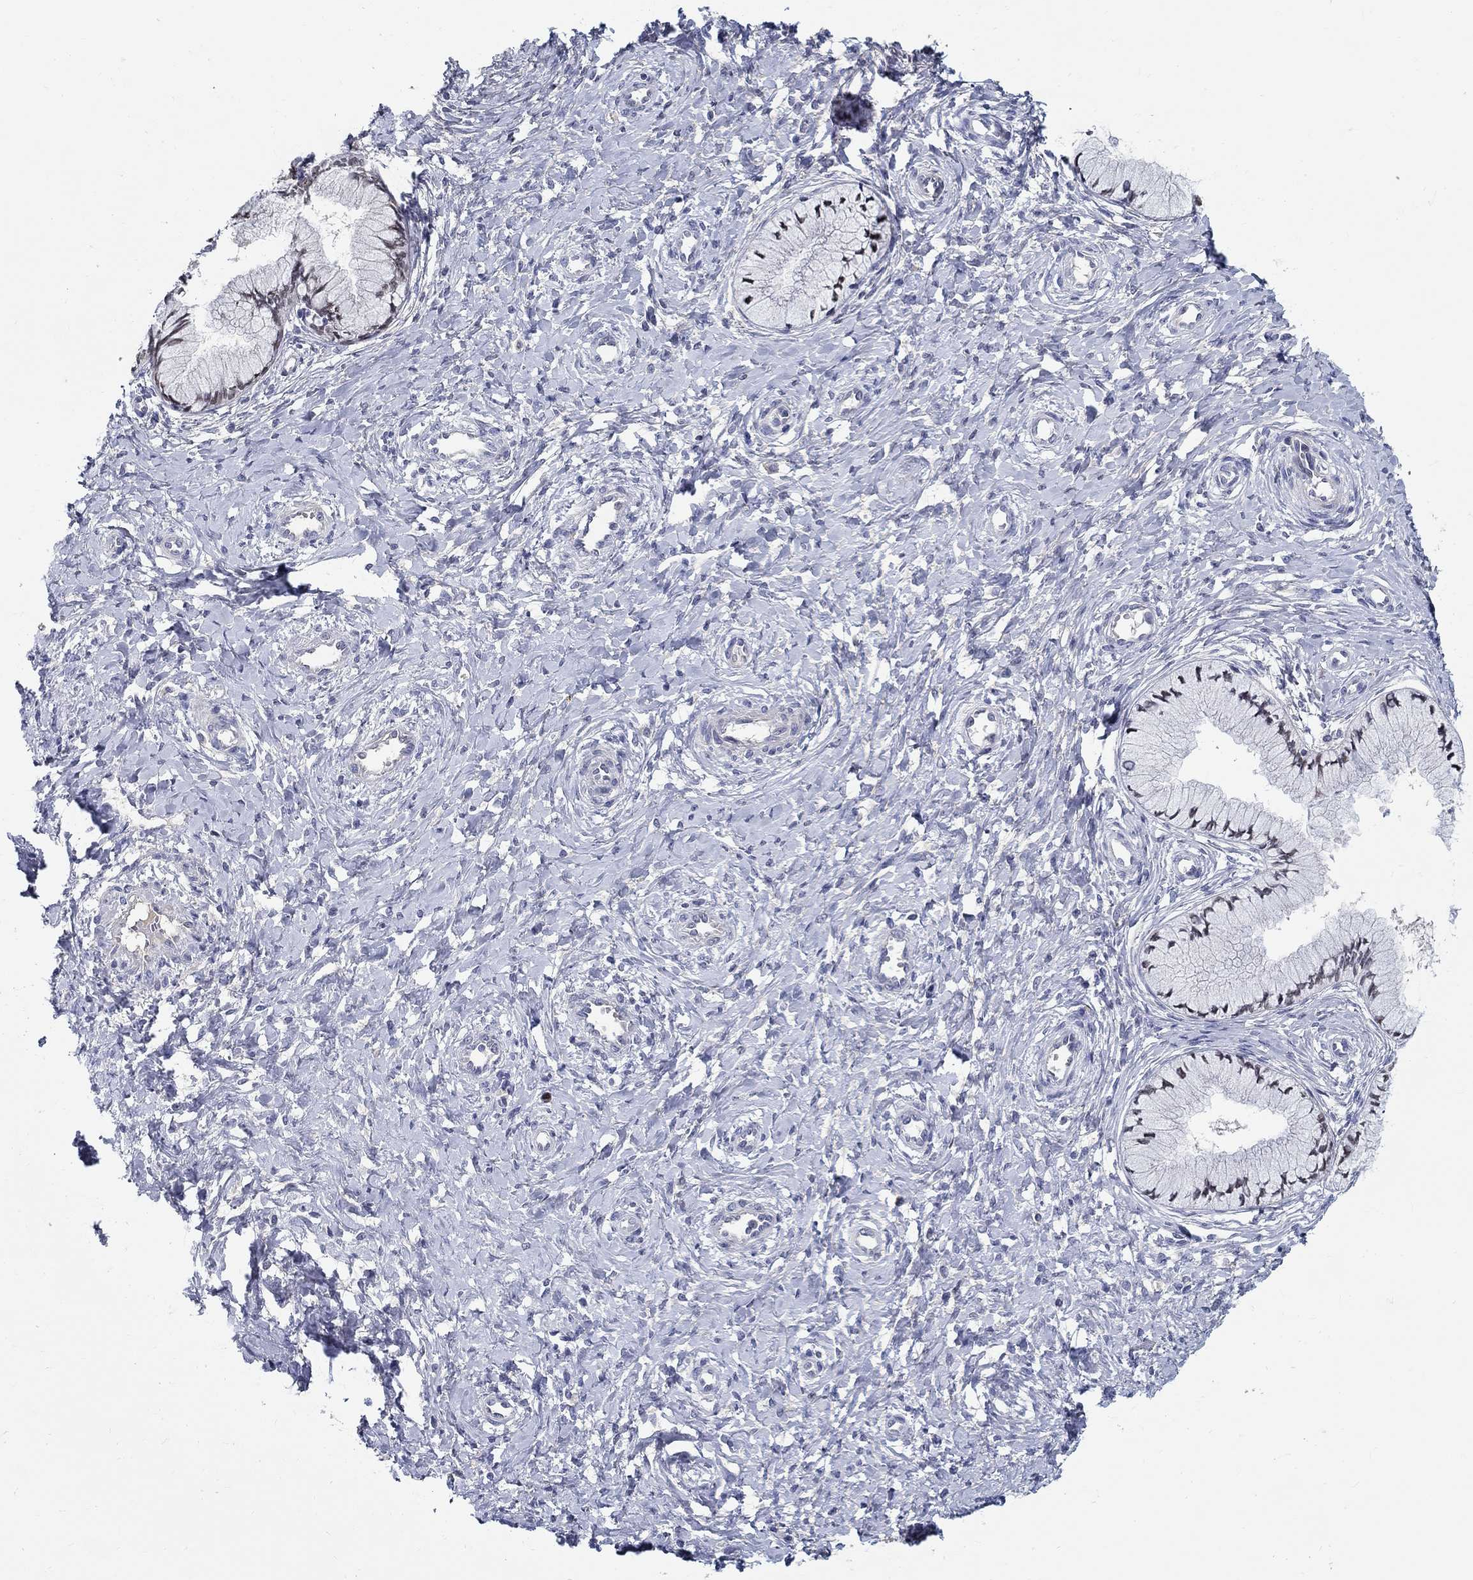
{"staining": {"intensity": "negative", "quantity": "none", "location": "none"}, "tissue": "cervix", "cell_type": "Glandular cells", "image_type": "normal", "snomed": [{"axis": "morphology", "description": "Normal tissue, NOS"}, {"axis": "topography", "description": "Cervix"}], "caption": "Human cervix stained for a protein using immunohistochemistry reveals no expression in glandular cells.", "gene": "C16orf46", "patient": {"sex": "female", "age": 37}}